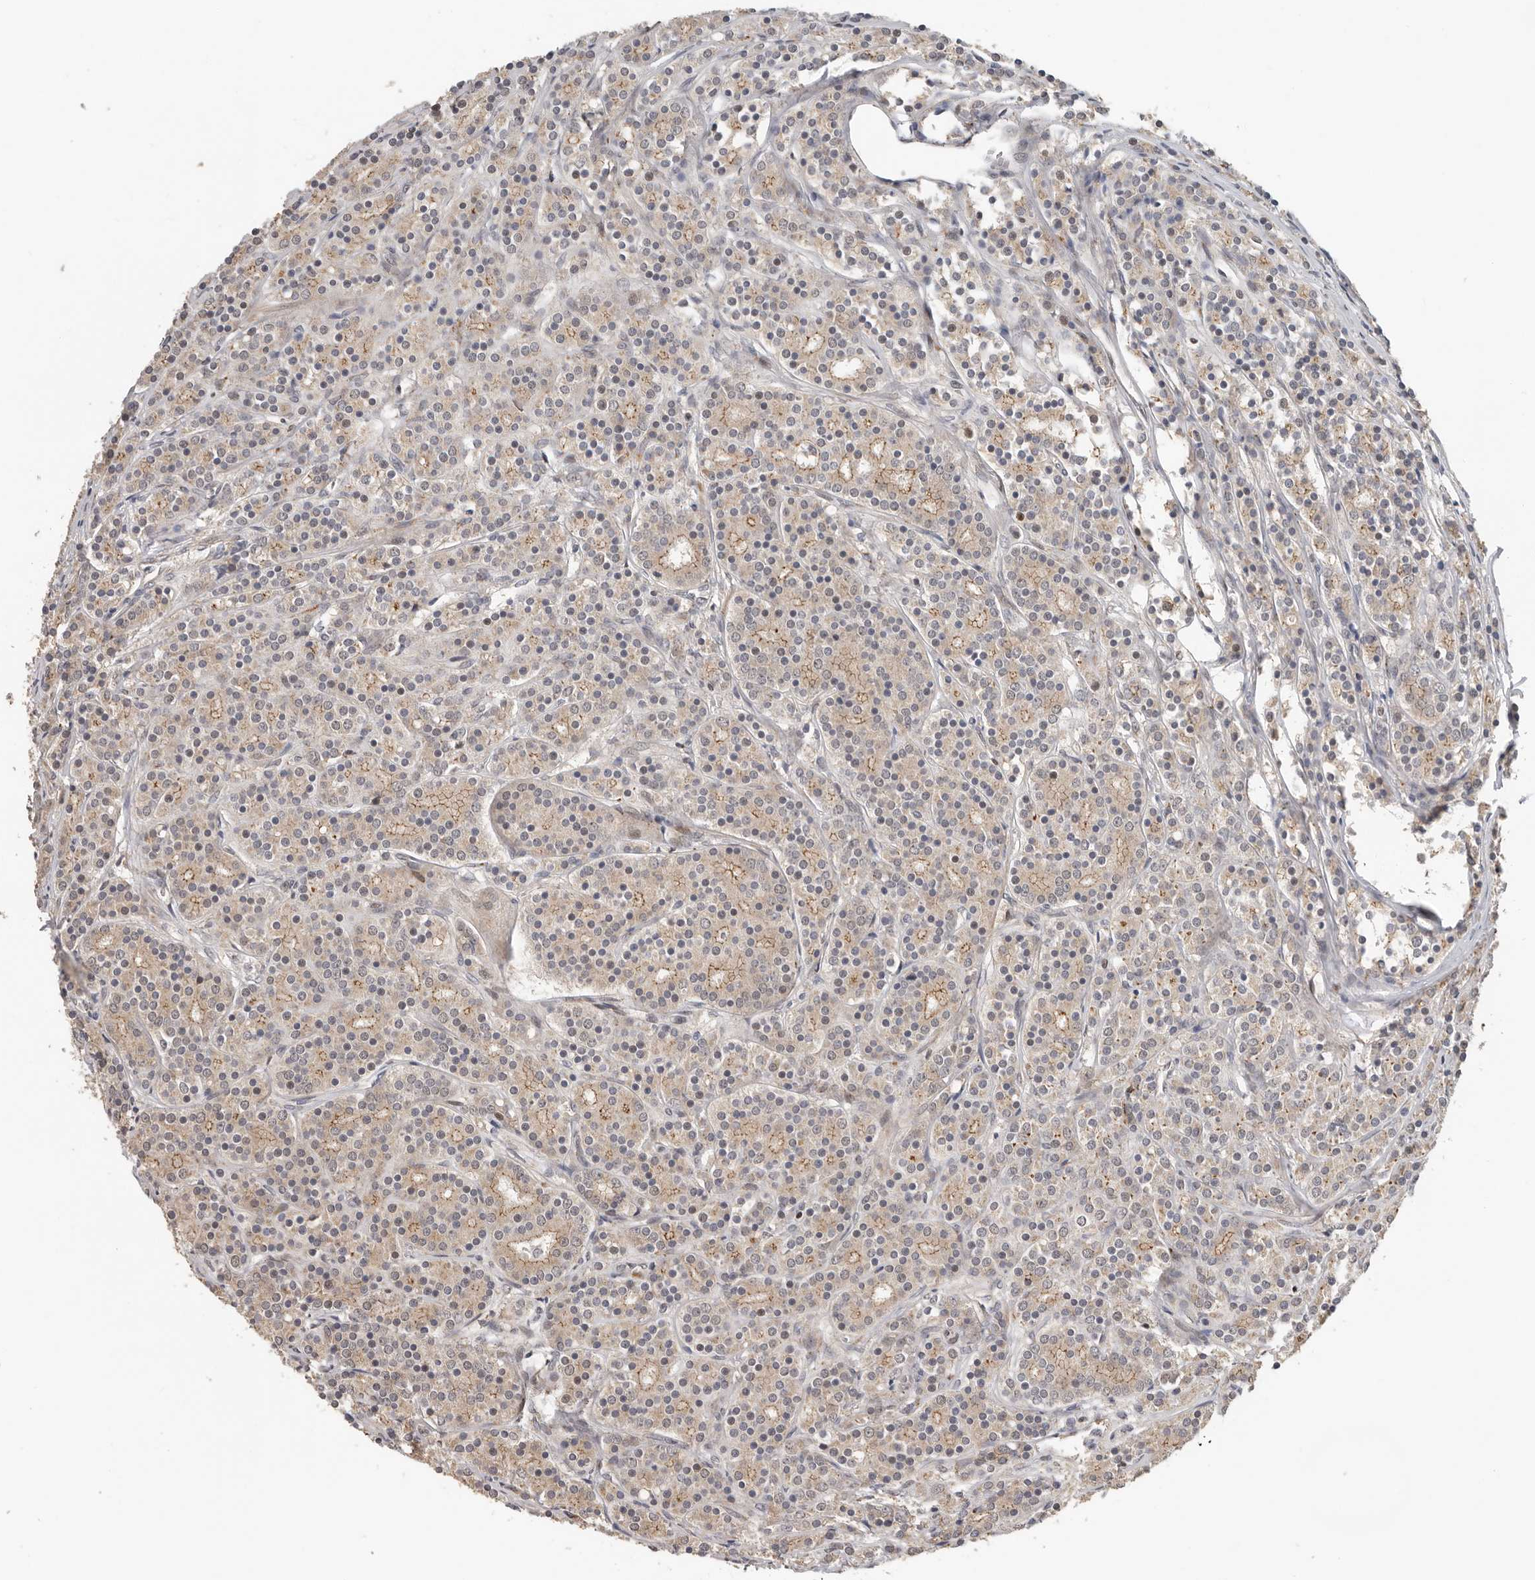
{"staining": {"intensity": "weak", "quantity": "25%-75%", "location": "cytoplasmic/membranous,nuclear"}, "tissue": "prostate cancer", "cell_type": "Tumor cells", "image_type": "cancer", "snomed": [{"axis": "morphology", "description": "Adenocarcinoma, High grade"}, {"axis": "topography", "description": "Prostate"}], "caption": "This micrograph demonstrates prostate high-grade adenocarcinoma stained with immunohistochemistry to label a protein in brown. The cytoplasmic/membranous and nuclear of tumor cells show weak positivity for the protein. Nuclei are counter-stained blue.", "gene": "HENMT1", "patient": {"sex": "male", "age": 62}}